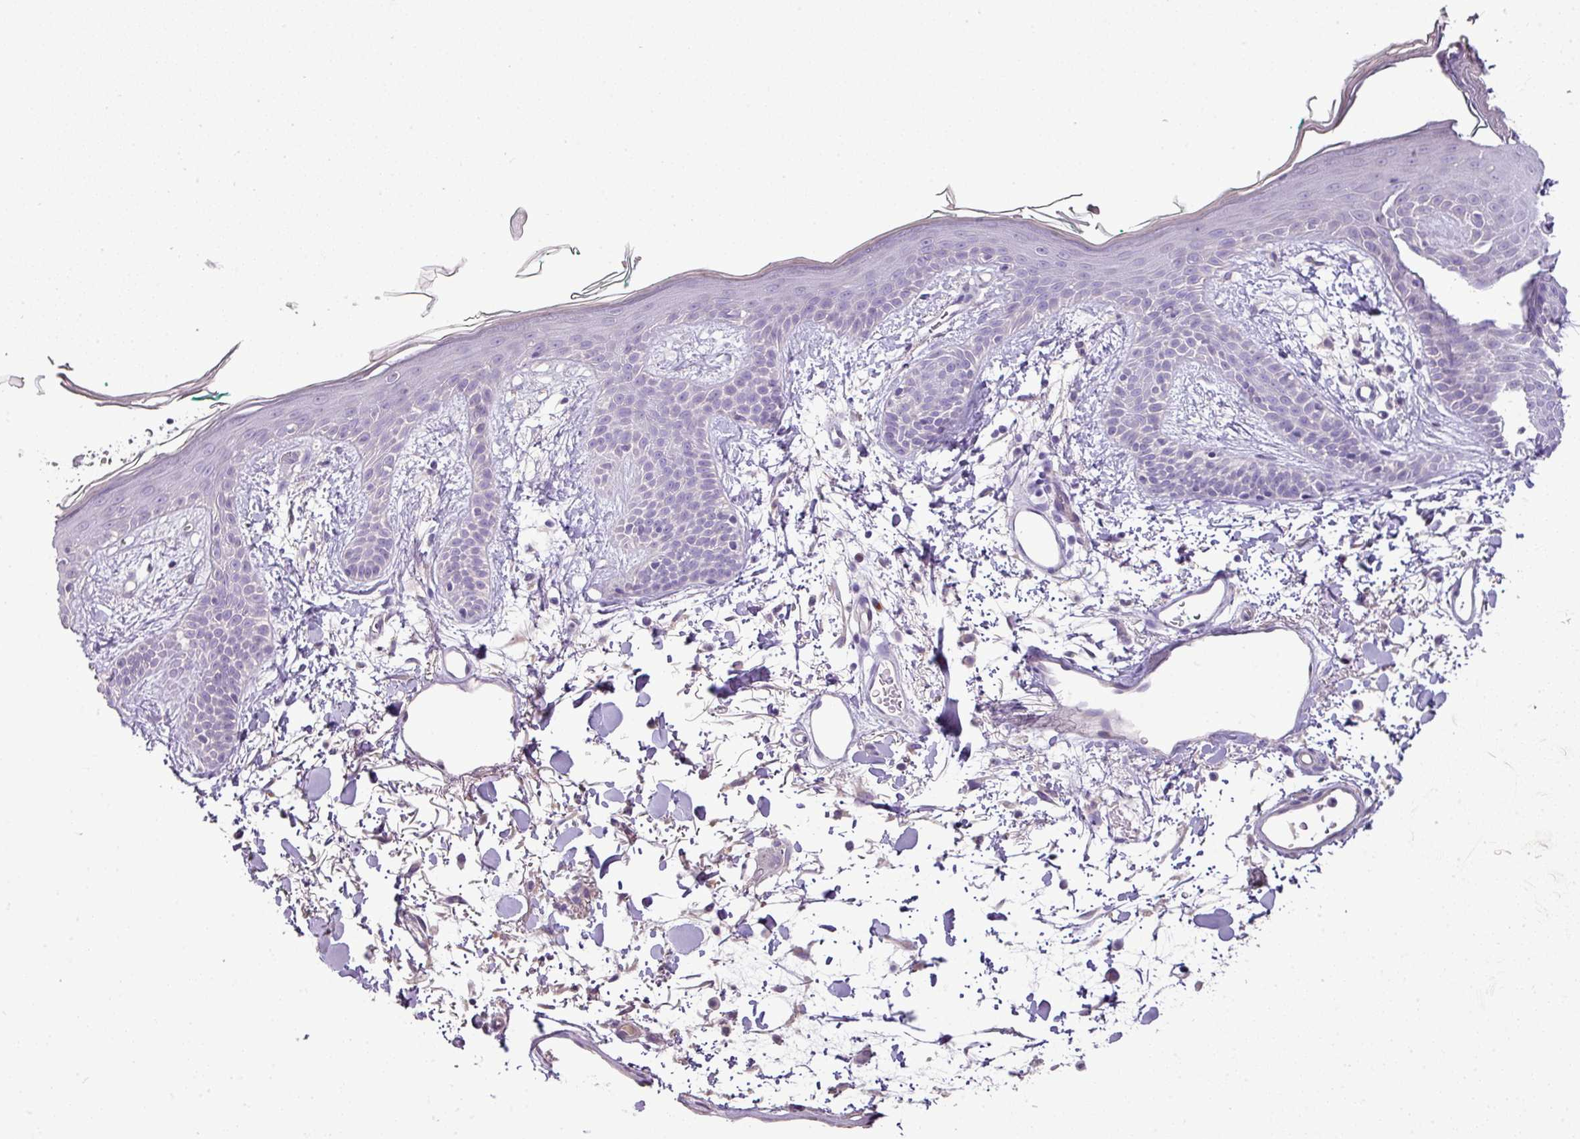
{"staining": {"intensity": "negative", "quantity": "none", "location": "none"}, "tissue": "skin", "cell_type": "Fibroblasts", "image_type": "normal", "snomed": [{"axis": "morphology", "description": "Normal tissue, NOS"}, {"axis": "topography", "description": "Skin"}], "caption": "Benign skin was stained to show a protein in brown. There is no significant positivity in fibroblasts. (Brightfield microscopy of DAB immunohistochemistry (IHC) at high magnification).", "gene": "BRINP2", "patient": {"sex": "male", "age": 79}}